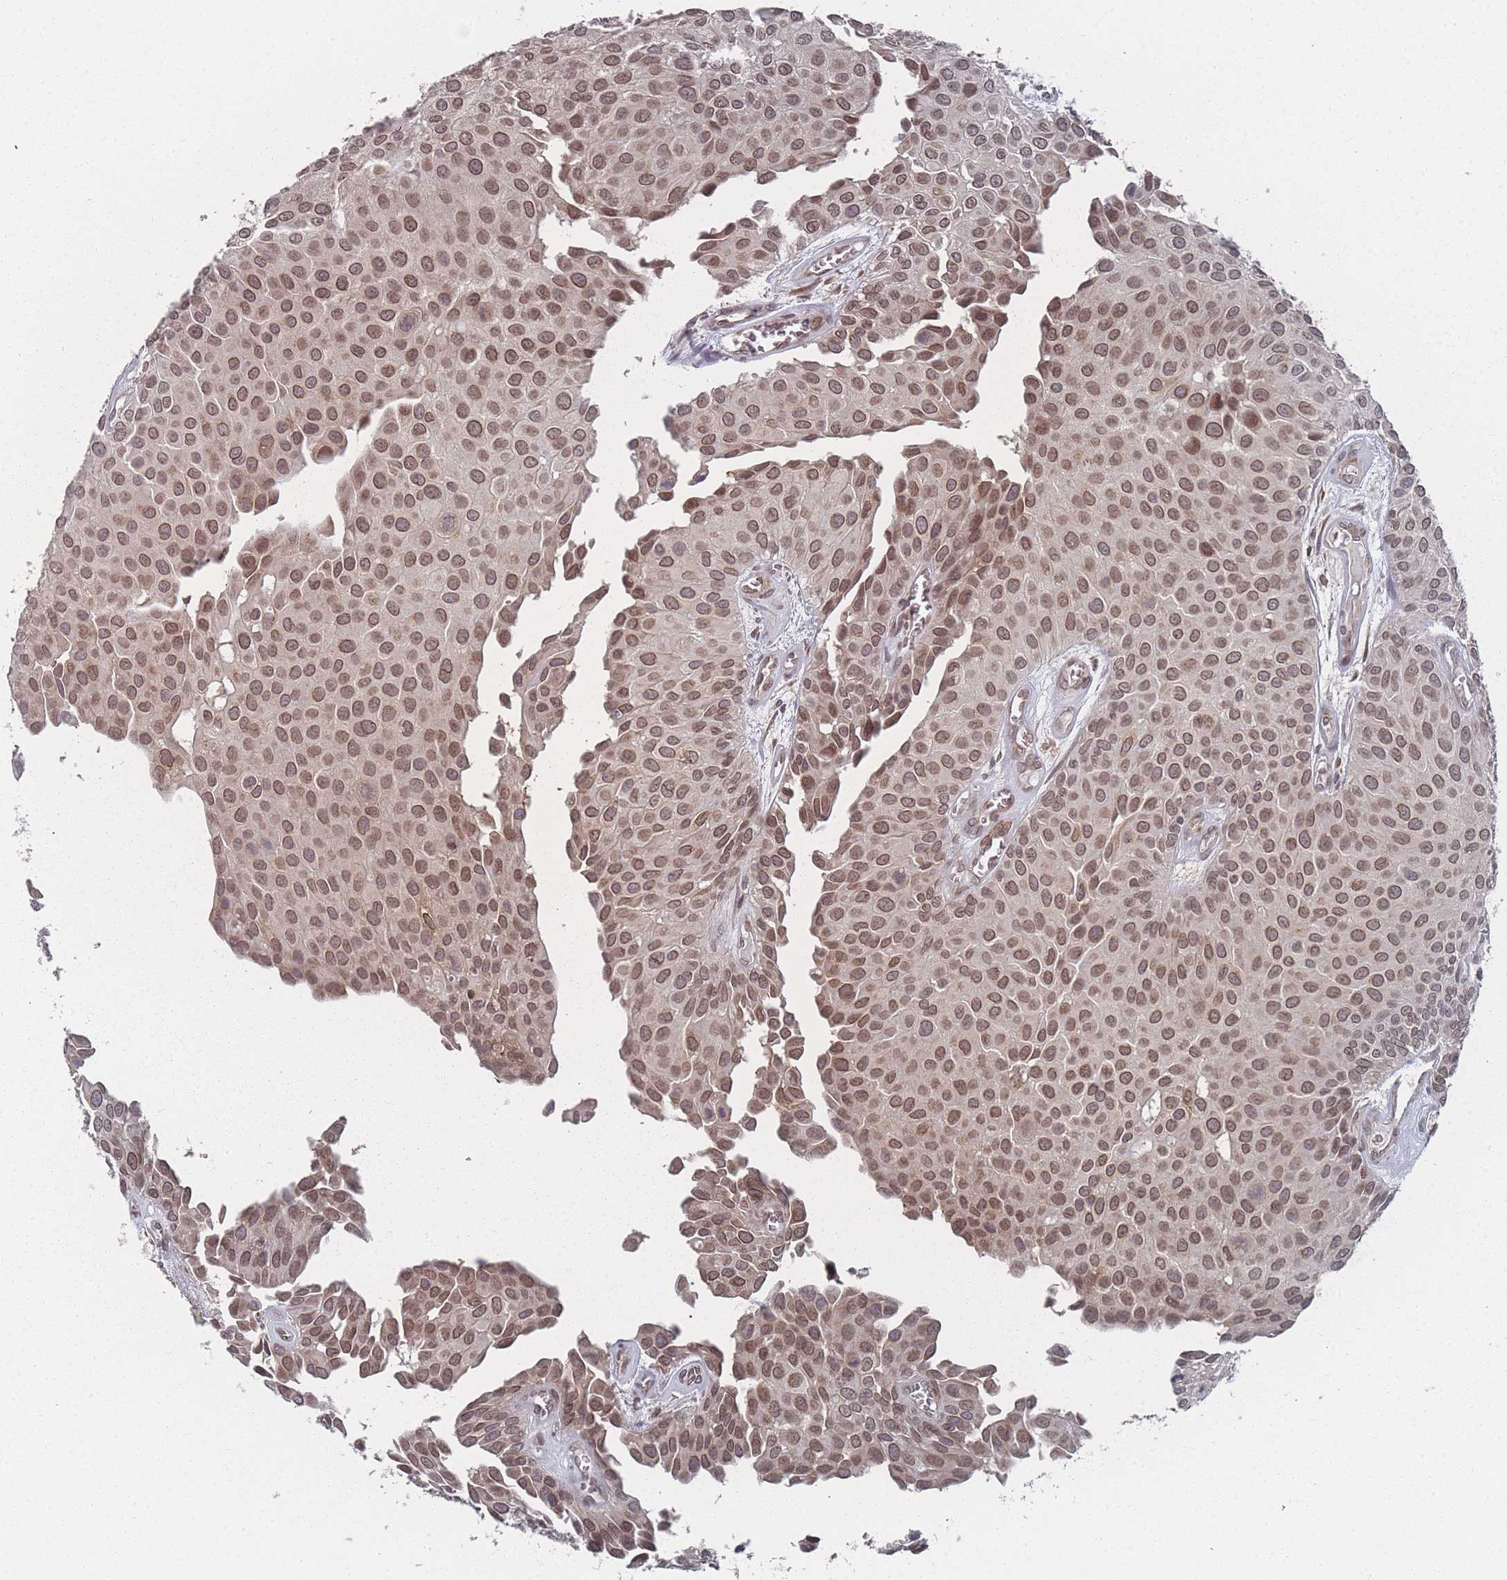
{"staining": {"intensity": "moderate", "quantity": ">75%", "location": "cytoplasmic/membranous,nuclear"}, "tissue": "urothelial cancer", "cell_type": "Tumor cells", "image_type": "cancer", "snomed": [{"axis": "morphology", "description": "Urothelial carcinoma, Low grade"}, {"axis": "topography", "description": "Urinary bladder"}], "caption": "A brown stain labels moderate cytoplasmic/membranous and nuclear expression of a protein in human urothelial cancer tumor cells.", "gene": "TBC1D25", "patient": {"sex": "male", "age": 88}}